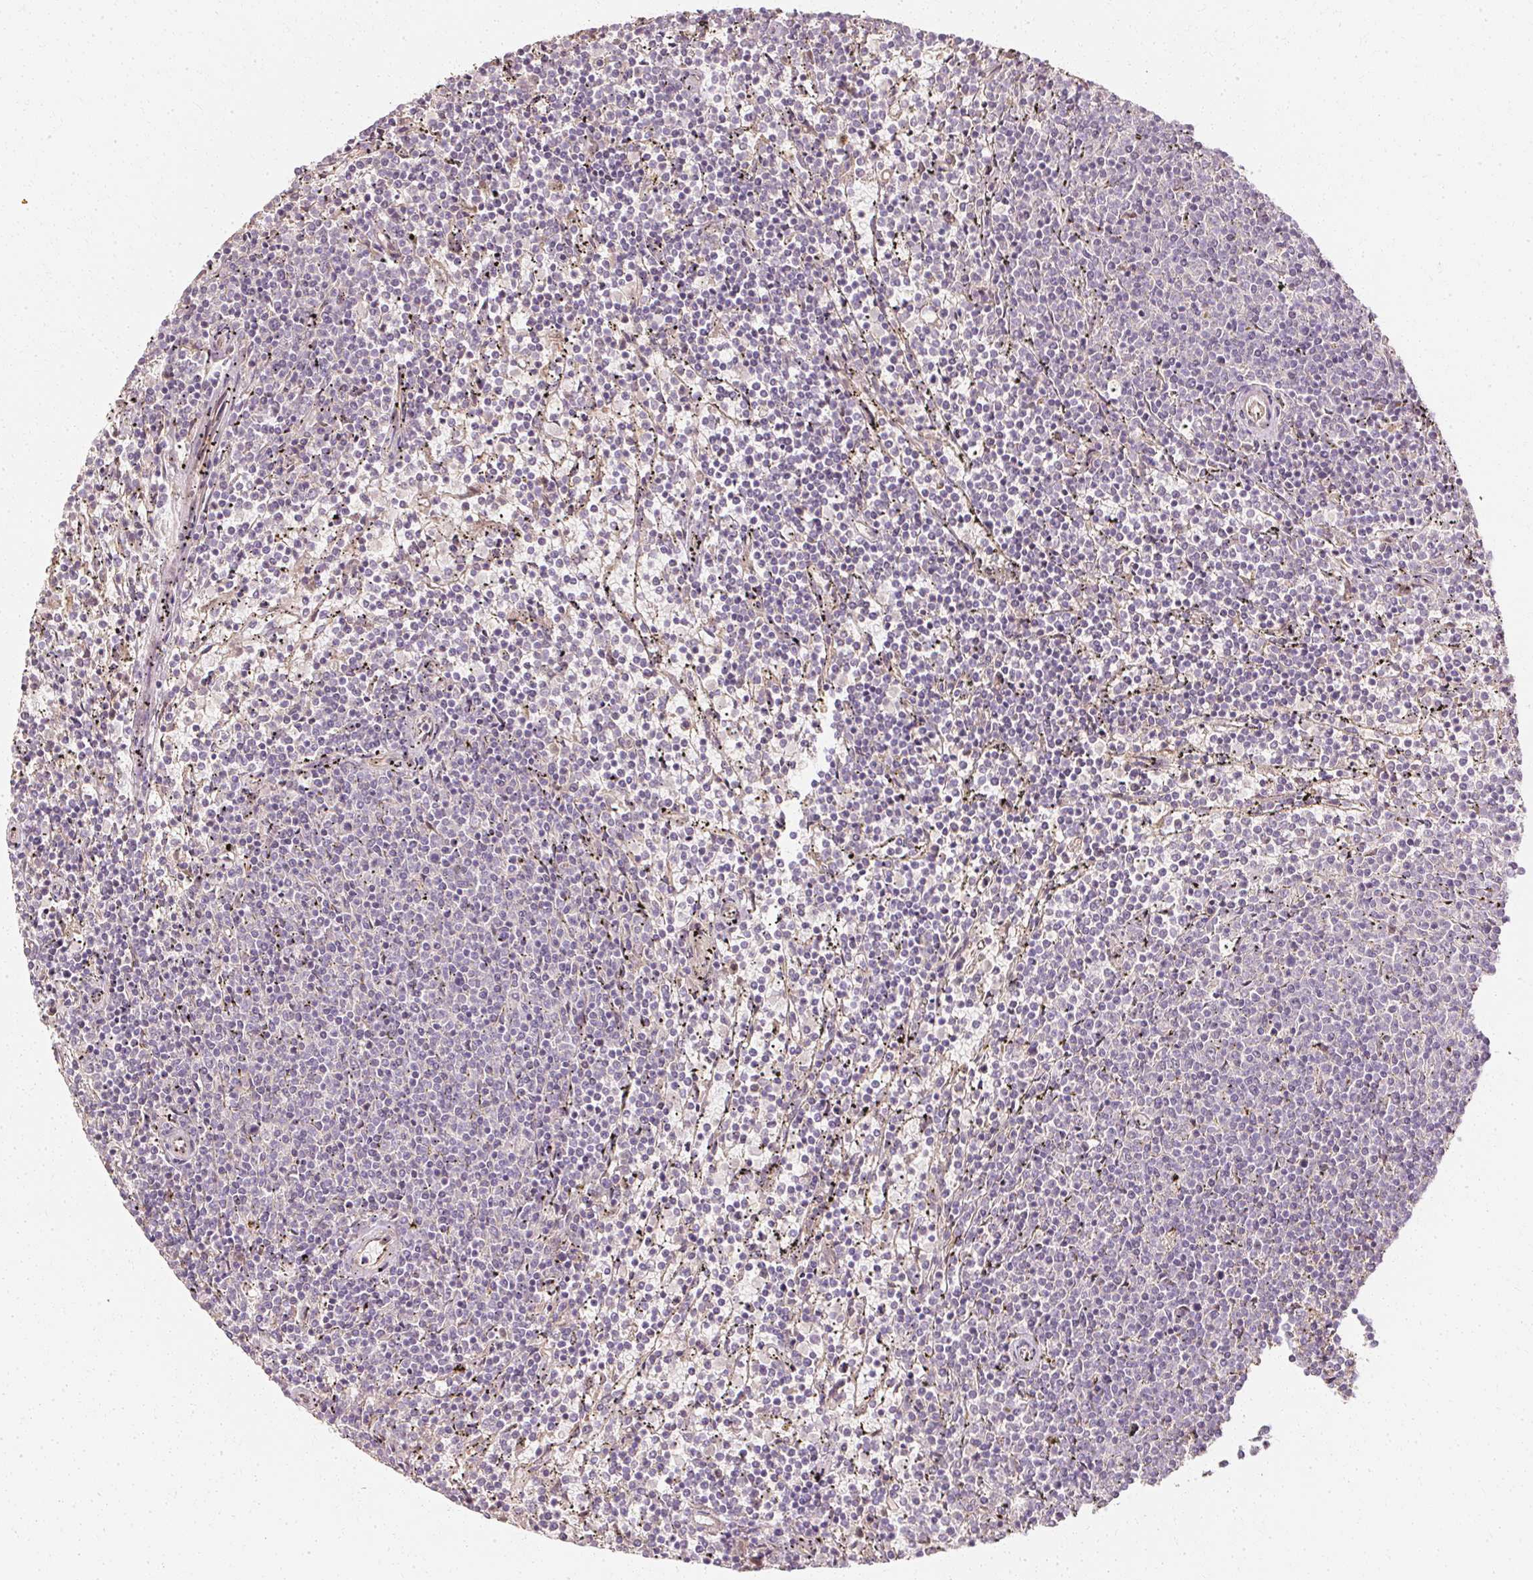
{"staining": {"intensity": "negative", "quantity": "none", "location": "none"}, "tissue": "lymphoma", "cell_type": "Tumor cells", "image_type": "cancer", "snomed": [{"axis": "morphology", "description": "Malignant lymphoma, non-Hodgkin's type, Low grade"}, {"axis": "topography", "description": "Spleen"}], "caption": "Immunohistochemical staining of lymphoma exhibits no significant positivity in tumor cells.", "gene": "GNAQ", "patient": {"sex": "female", "age": 50}}